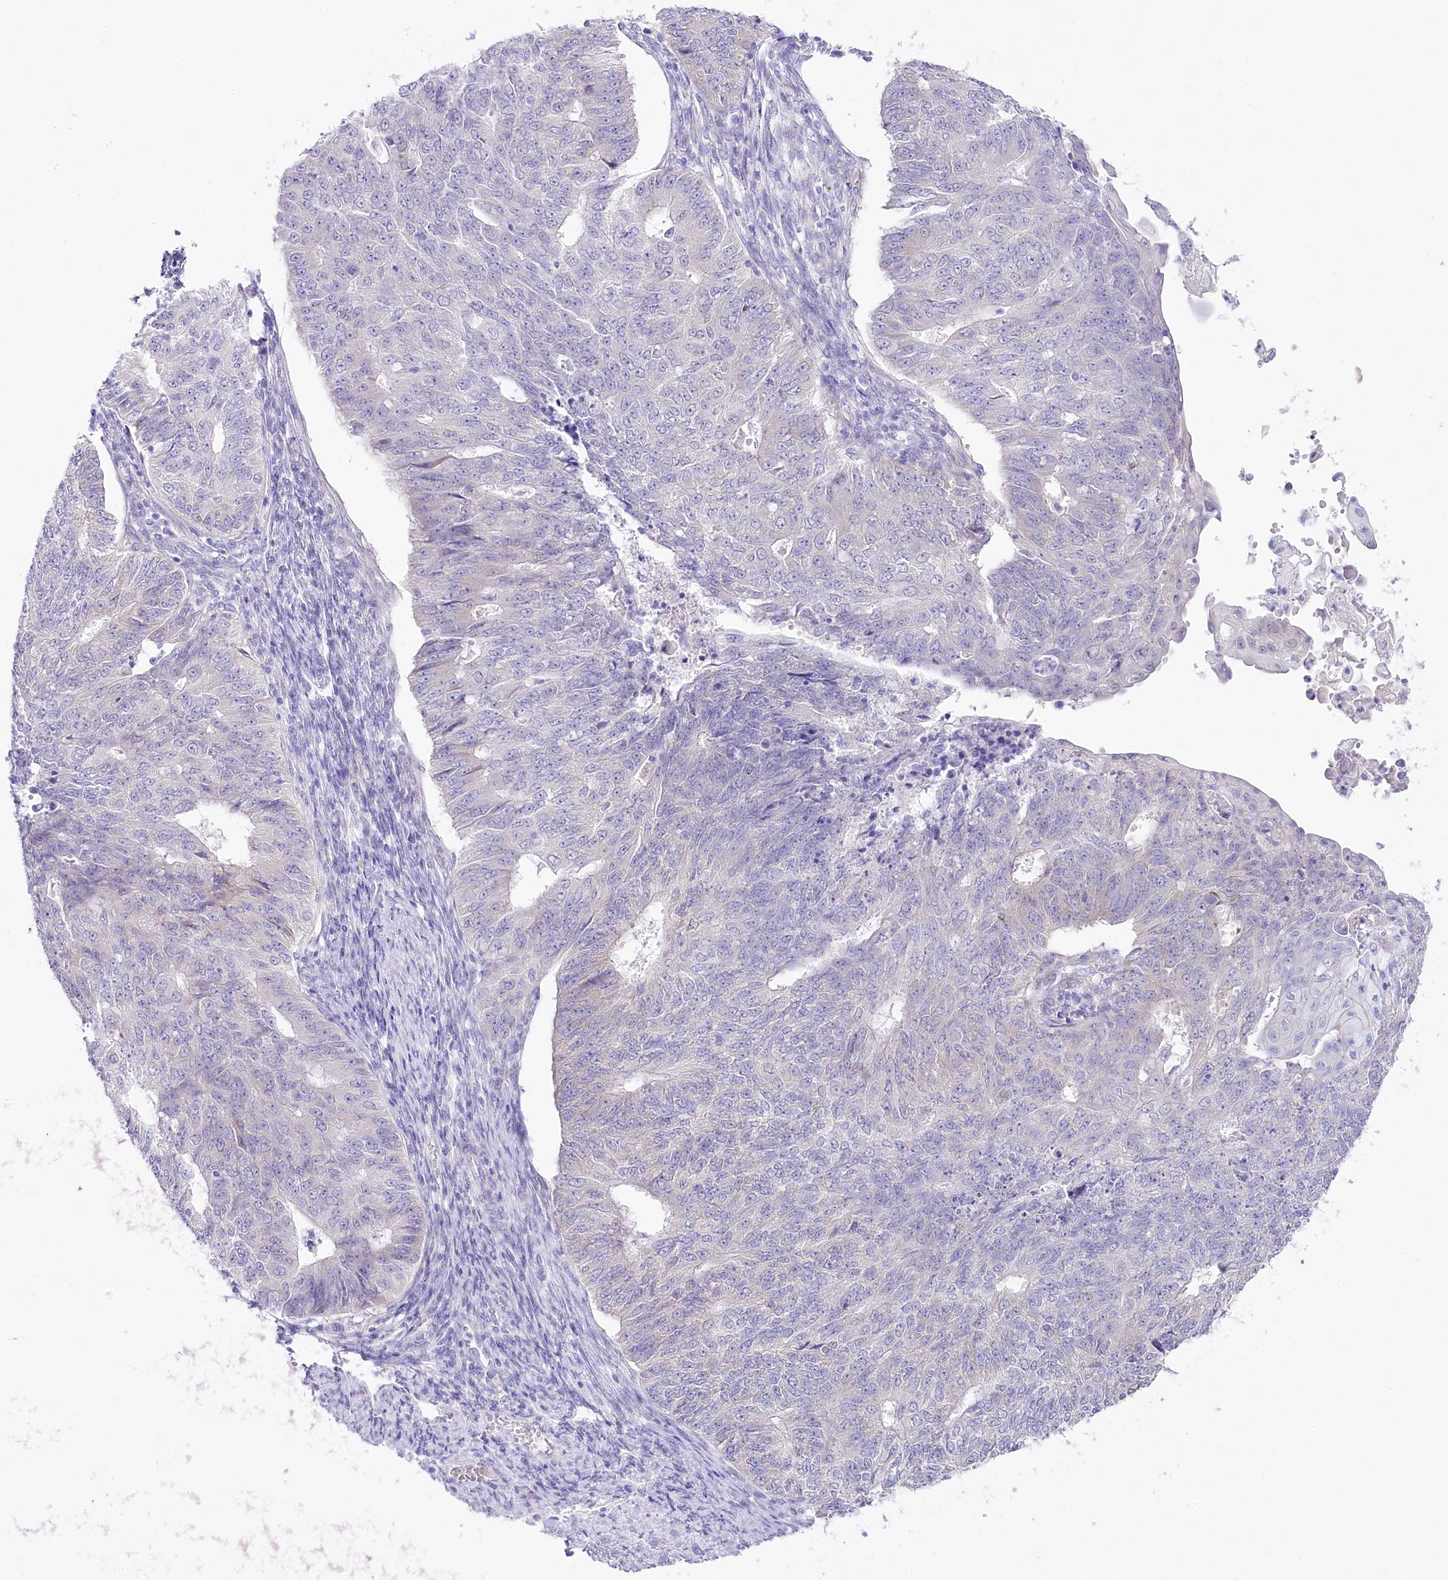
{"staining": {"intensity": "negative", "quantity": "none", "location": "none"}, "tissue": "endometrial cancer", "cell_type": "Tumor cells", "image_type": "cancer", "snomed": [{"axis": "morphology", "description": "Adenocarcinoma, NOS"}, {"axis": "topography", "description": "Endometrium"}], "caption": "Endometrial cancer stained for a protein using immunohistochemistry (IHC) shows no positivity tumor cells.", "gene": "CSN3", "patient": {"sex": "female", "age": 32}}